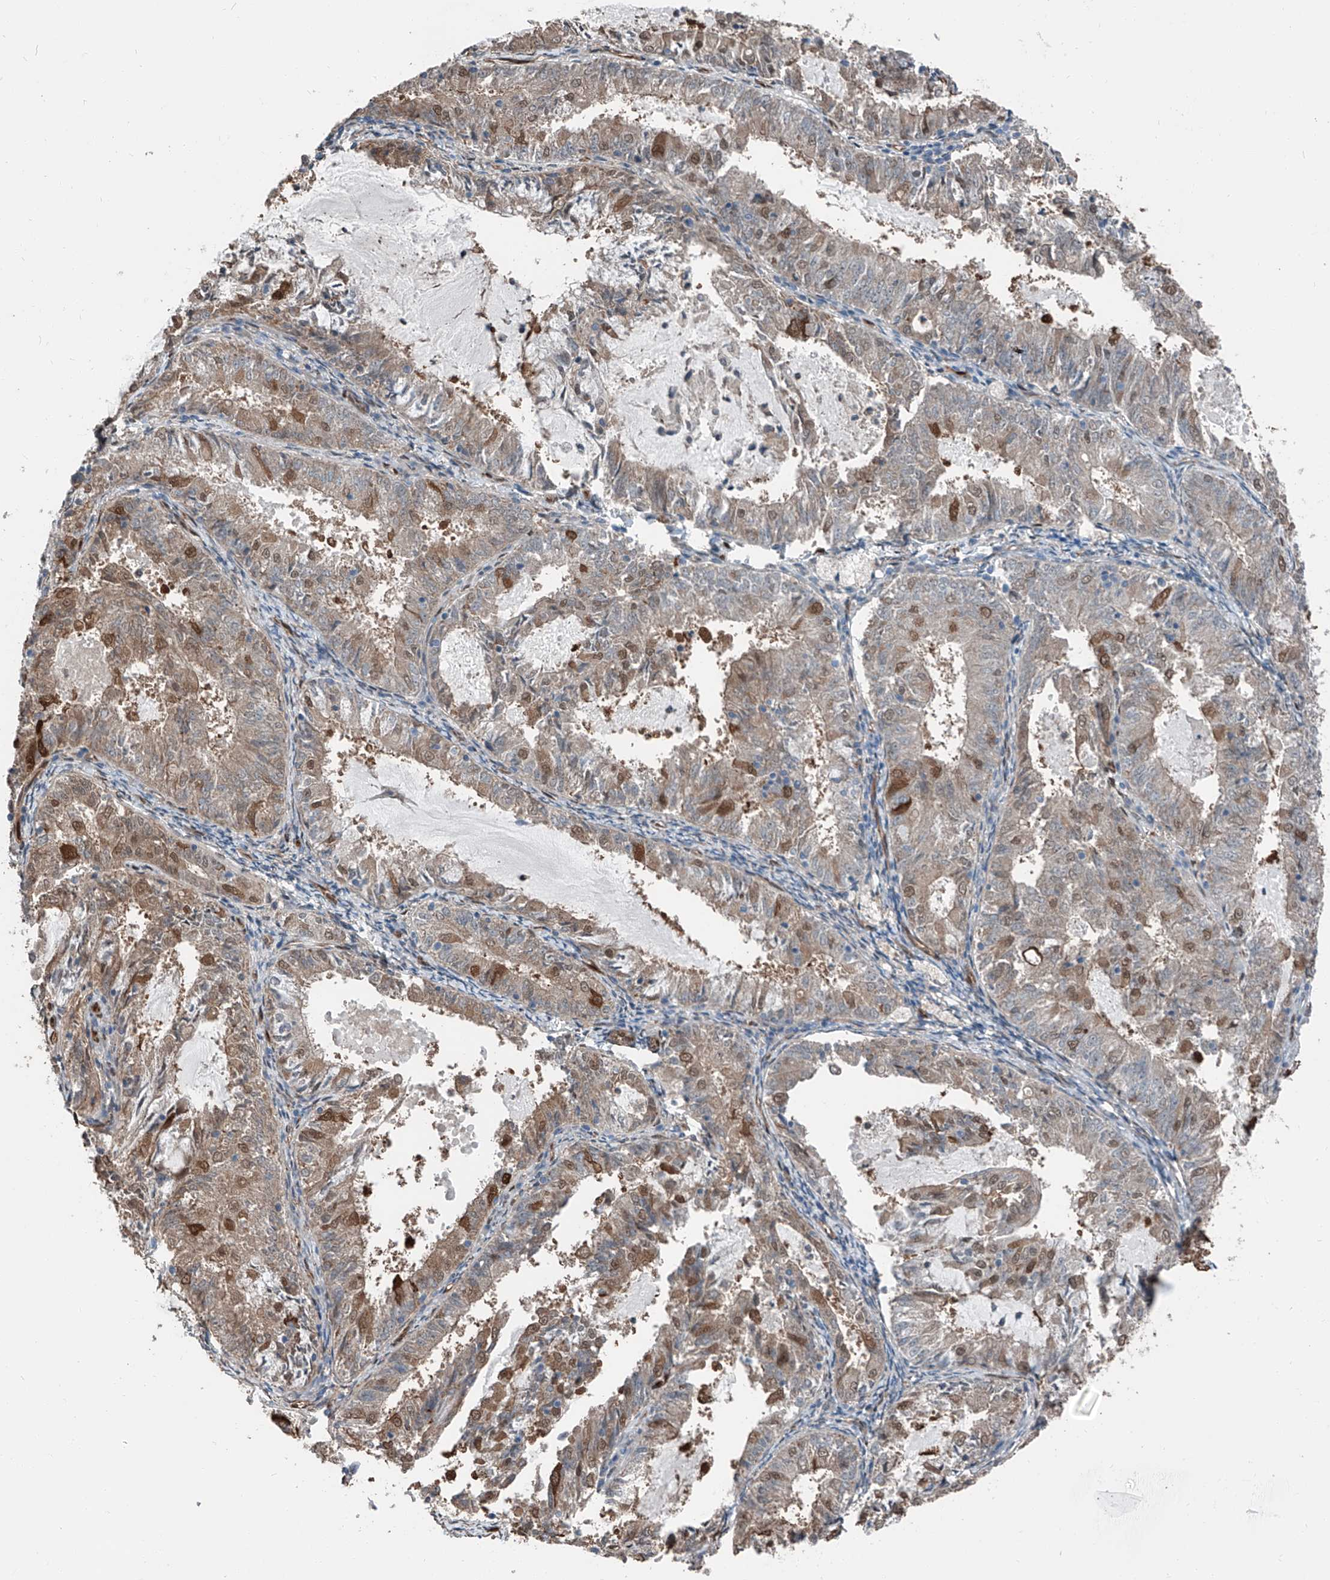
{"staining": {"intensity": "weak", "quantity": ">75%", "location": "cytoplasmic/membranous"}, "tissue": "endometrial cancer", "cell_type": "Tumor cells", "image_type": "cancer", "snomed": [{"axis": "morphology", "description": "Adenocarcinoma, NOS"}, {"axis": "topography", "description": "Endometrium"}], "caption": "A brown stain labels weak cytoplasmic/membranous expression of a protein in human endometrial cancer (adenocarcinoma) tumor cells. Using DAB (3,3'-diaminobenzidine) (brown) and hematoxylin (blue) stains, captured at high magnification using brightfield microscopy.", "gene": "HSPA6", "patient": {"sex": "female", "age": 57}}